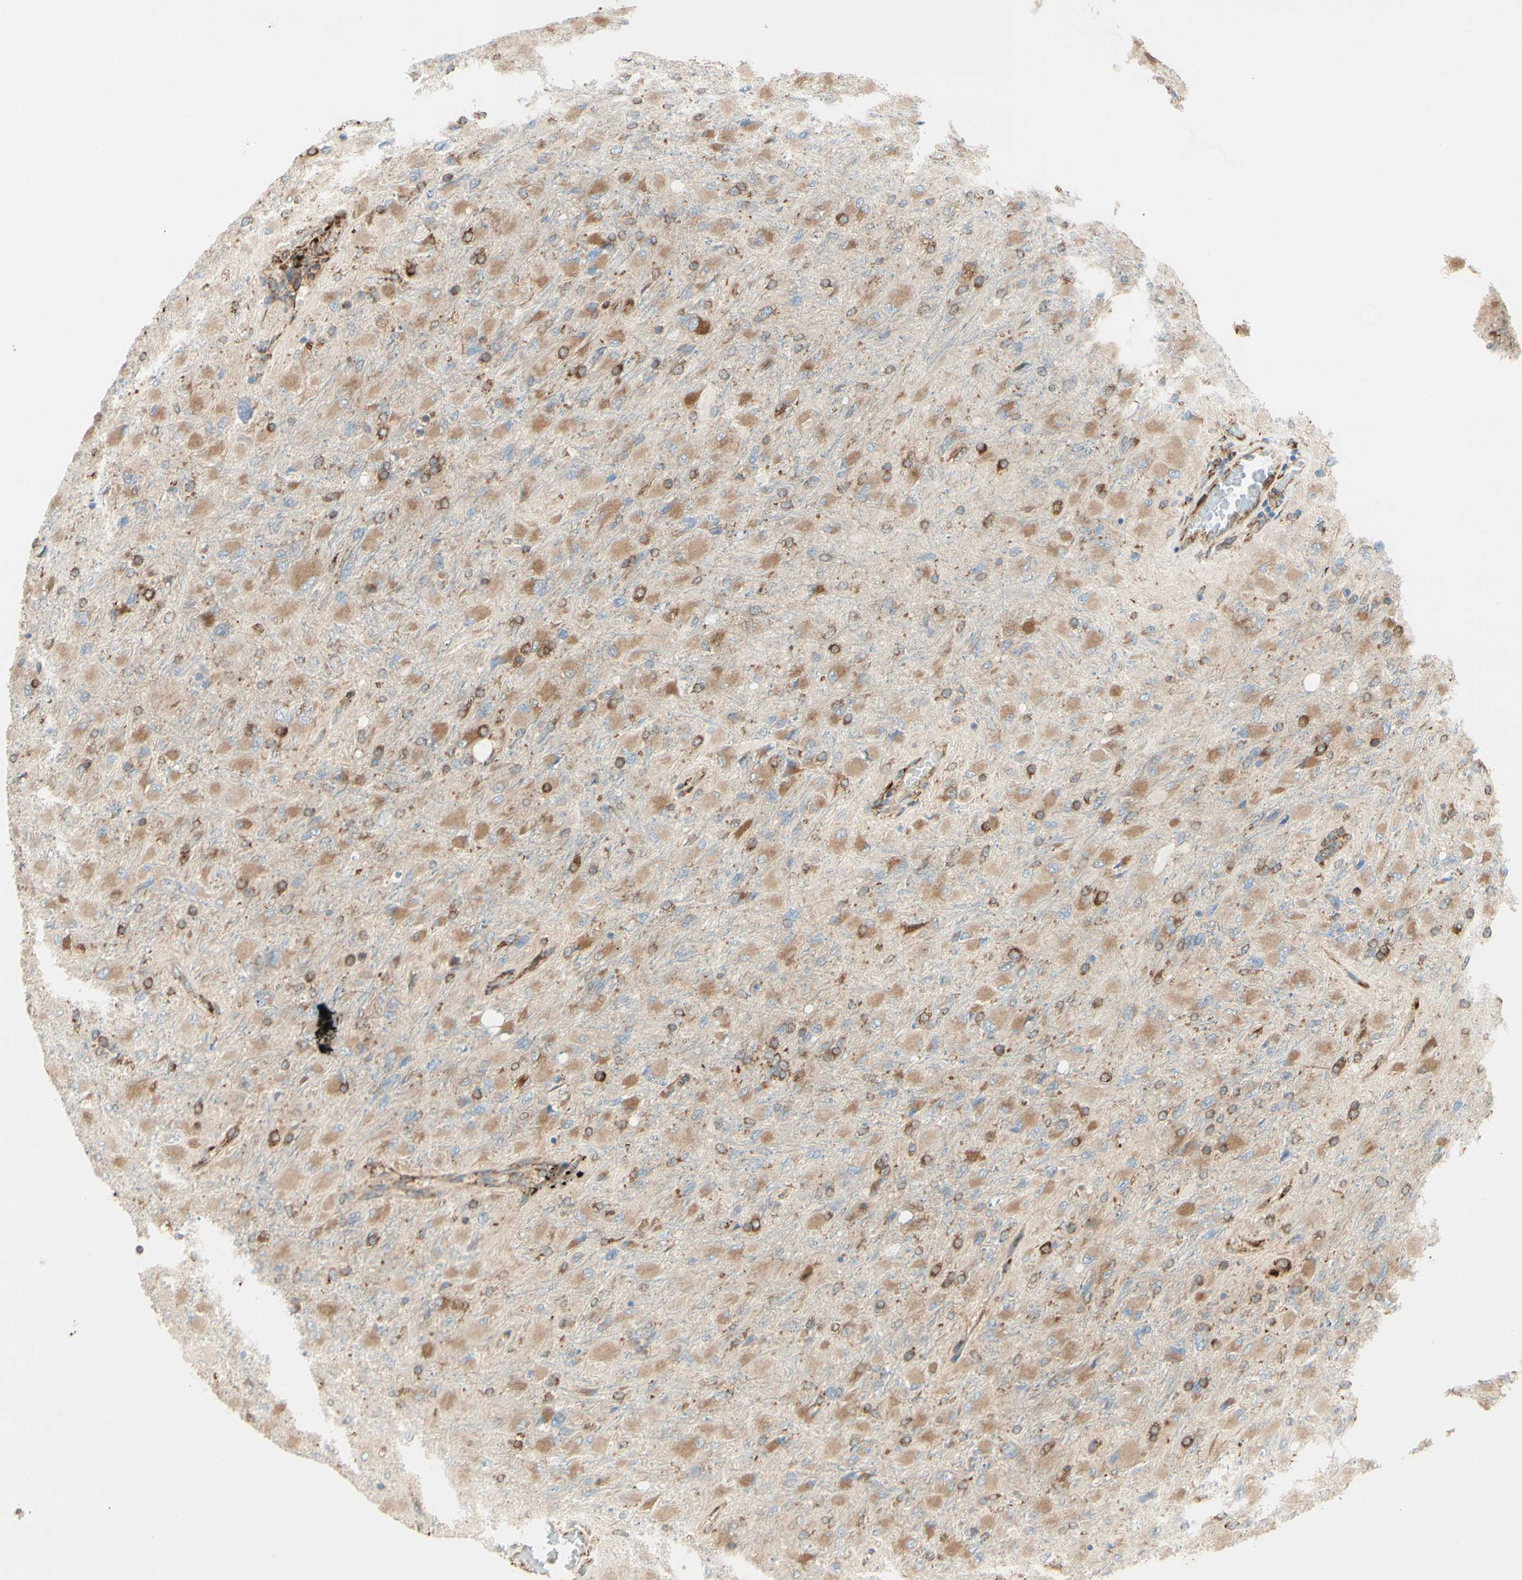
{"staining": {"intensity": "moderate", "quantity": ">75%", "location": "cytoplasmic/membranous"}, "tissue": "glioma", "cell_type": "Tumor cells", "image_type": "cancer", "snomed": [{"axis": "morphology", "description": "Glioma, malignant, High grade"}, {"axis": "topography", "description": "Cerebral cortex"}], "caption": "Approximately >75% of tumor cells in high-grade glioma (malignant) display moderate cytoplasmic/membranous protein positivity as visualized by brown immunohistochemical staining.", "gene": "RRBP1", "patient": {"sex": "female", "age": 36}}